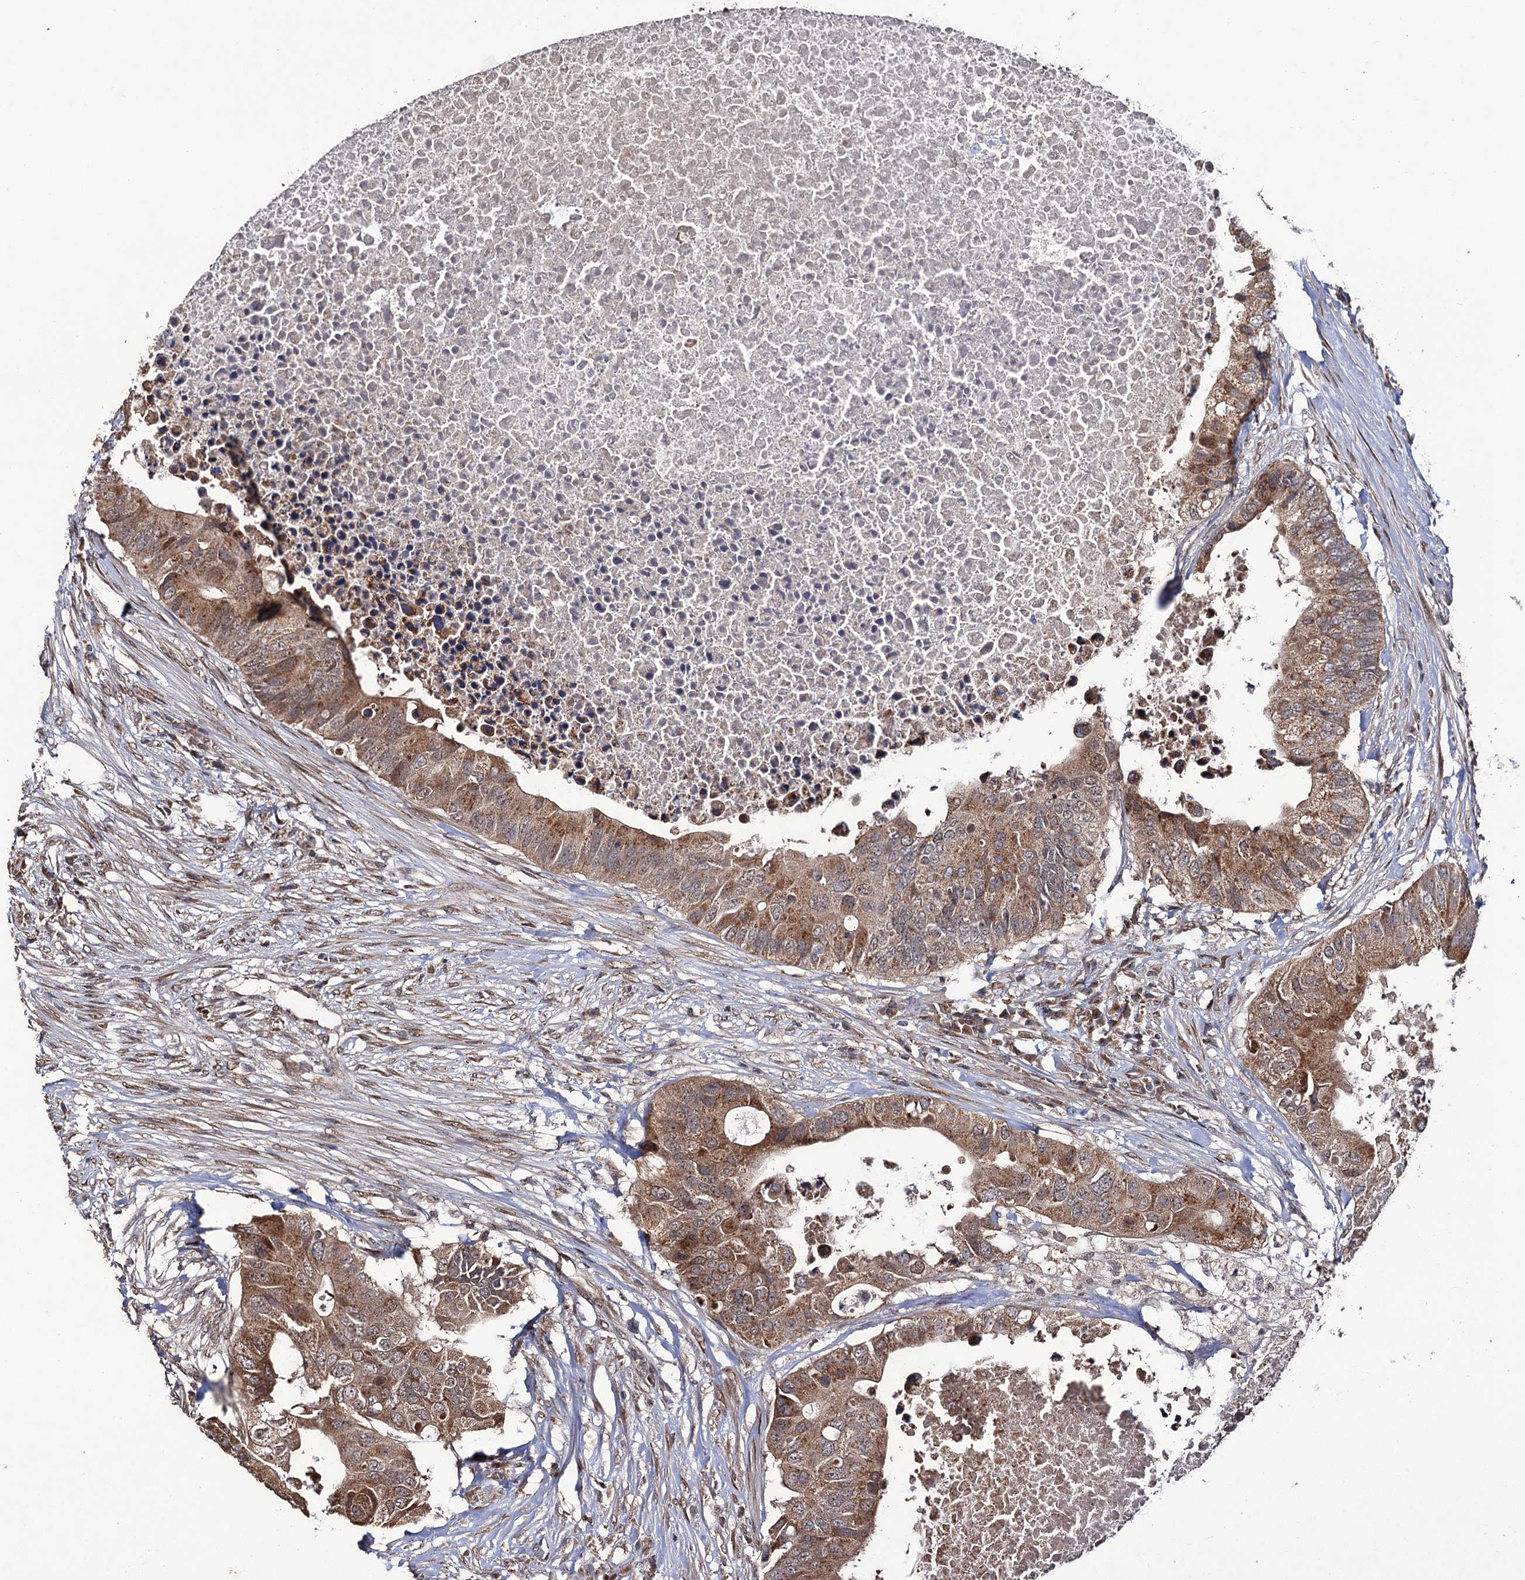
{"staining": {"intensity": "moderate", "quantity": ">75%", "location": "cytoplasmic/membranous,nuclear"}, "tissue": "colorectal cancer", "cell_type": "Tumor cells", "image_type": "cancer", "snomed": [{"axis": "morphology", "description": "Adenocarcinoma, NOS"}, {"axis": "topography", "description": "Colon"}], "caption": "Human colorectal cancer (adenocarcinoma) stained for a protein (brown) exhibits moderate cytoplasmic/membranous and nuclear positive positivity in about >75% of tumor cells.", "gene": "LRRC63", "patient": {"sex": "male", "age": 71}}